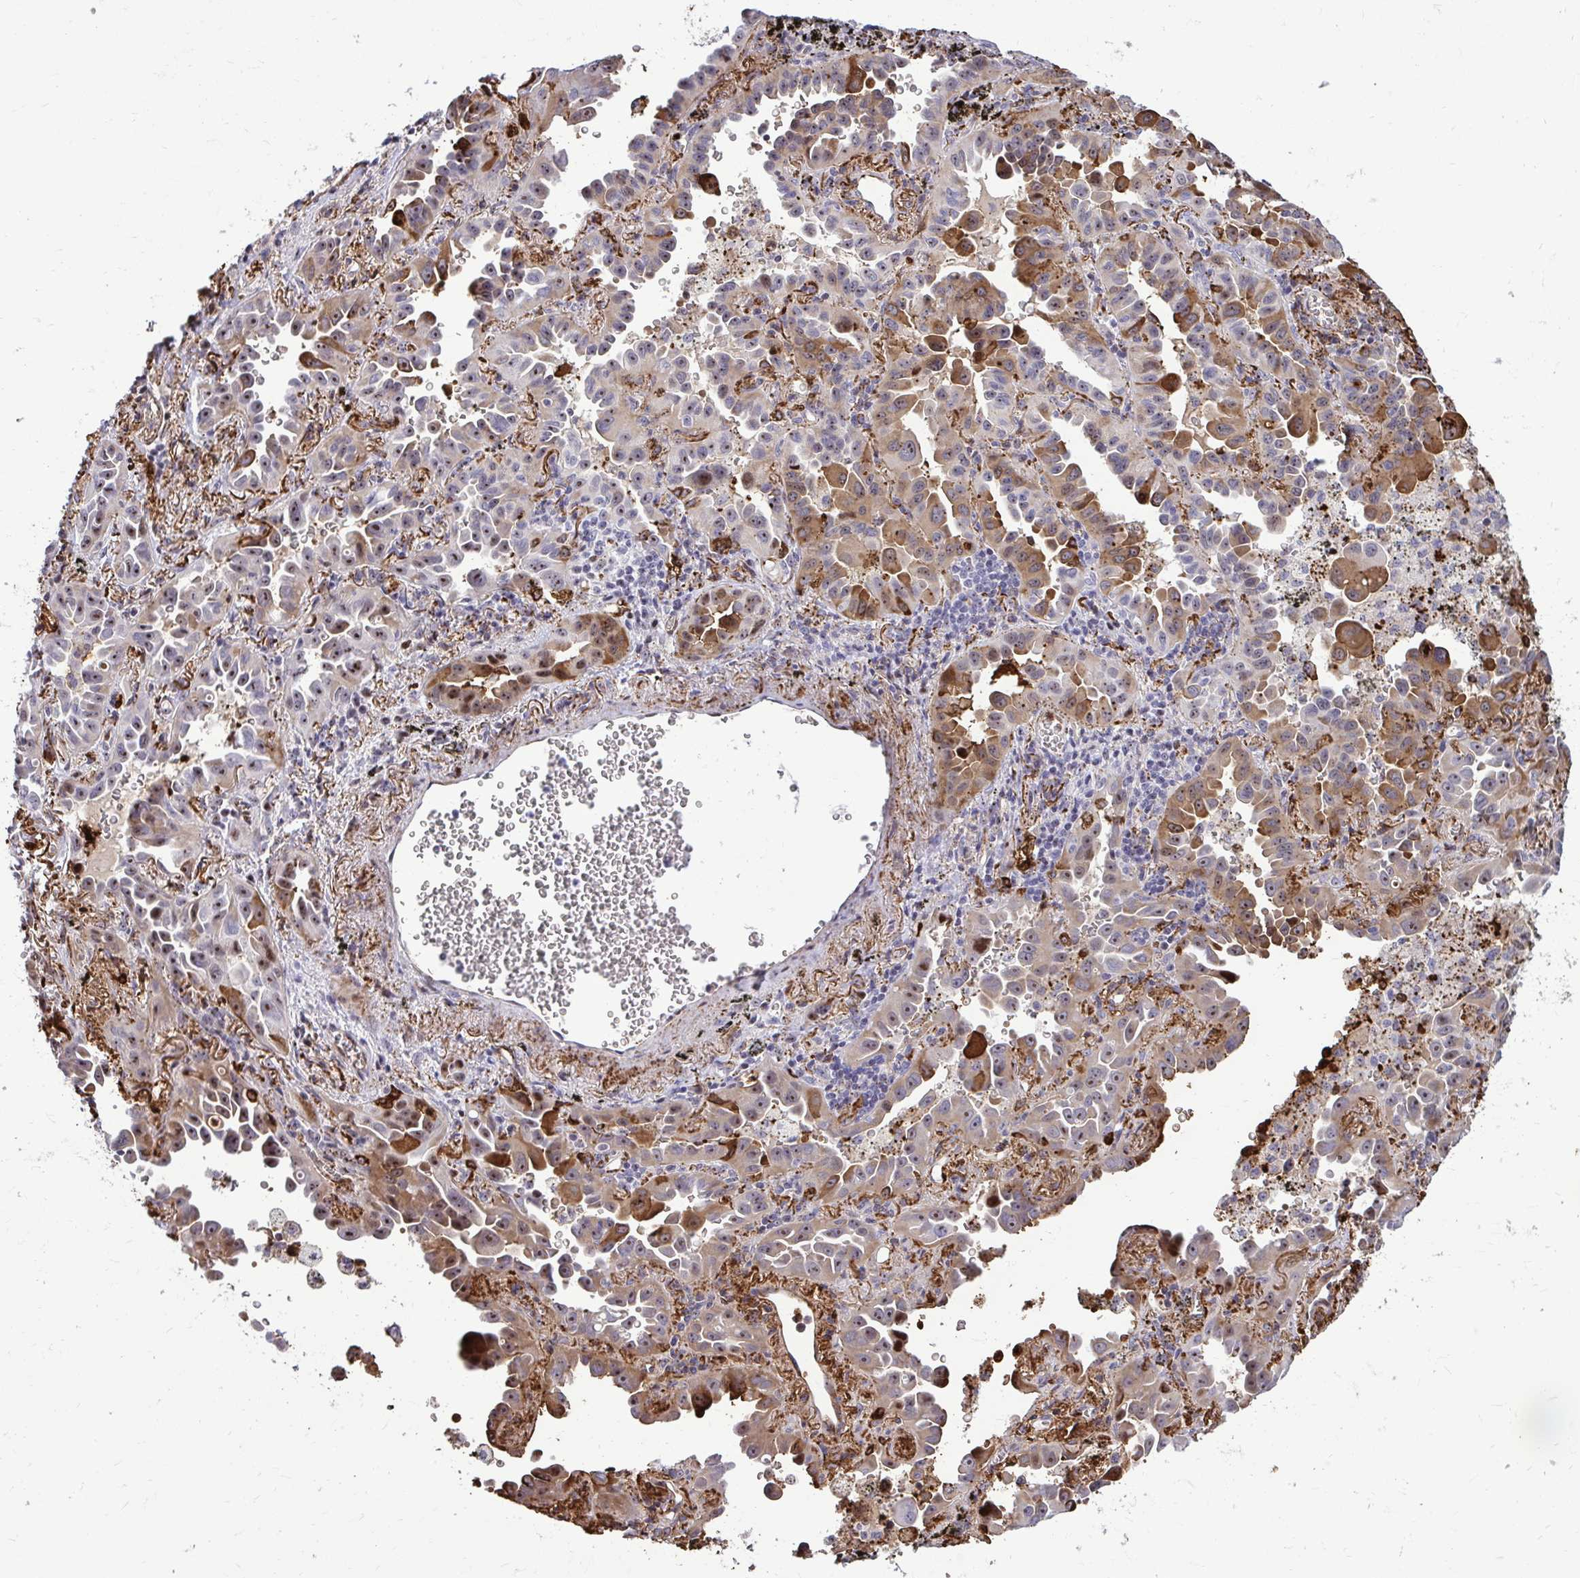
{"staining": {"intensity": "moderate", "quantity": ">75%", "location": "cytoplasmic/membranous,nuclear"}, "tissue": "lung cancer", "cell_type": "Tumor cells", "image_type": "cancer", "snomed": [{"axis": "morphology", "description": "Adenocarcinoma, NOS"}, {"axis": "topography", "description": "Lung"}], "caption": "Immunohistochemistry staining of lung cancer (adenocarcinoma), which displays medium levels of moderate cytoplasmic/membranous and nuclear staining in about >75% of tumor cells indicating moderate cytoplasmic/membranous and nuclear protein expression. The staining was performed using DAB (brown) for protein detection and nuclei were counterstained in hematoxylin (blue).", "gene": "DLX4", "patient": {"sex": "male", "age": 68}}